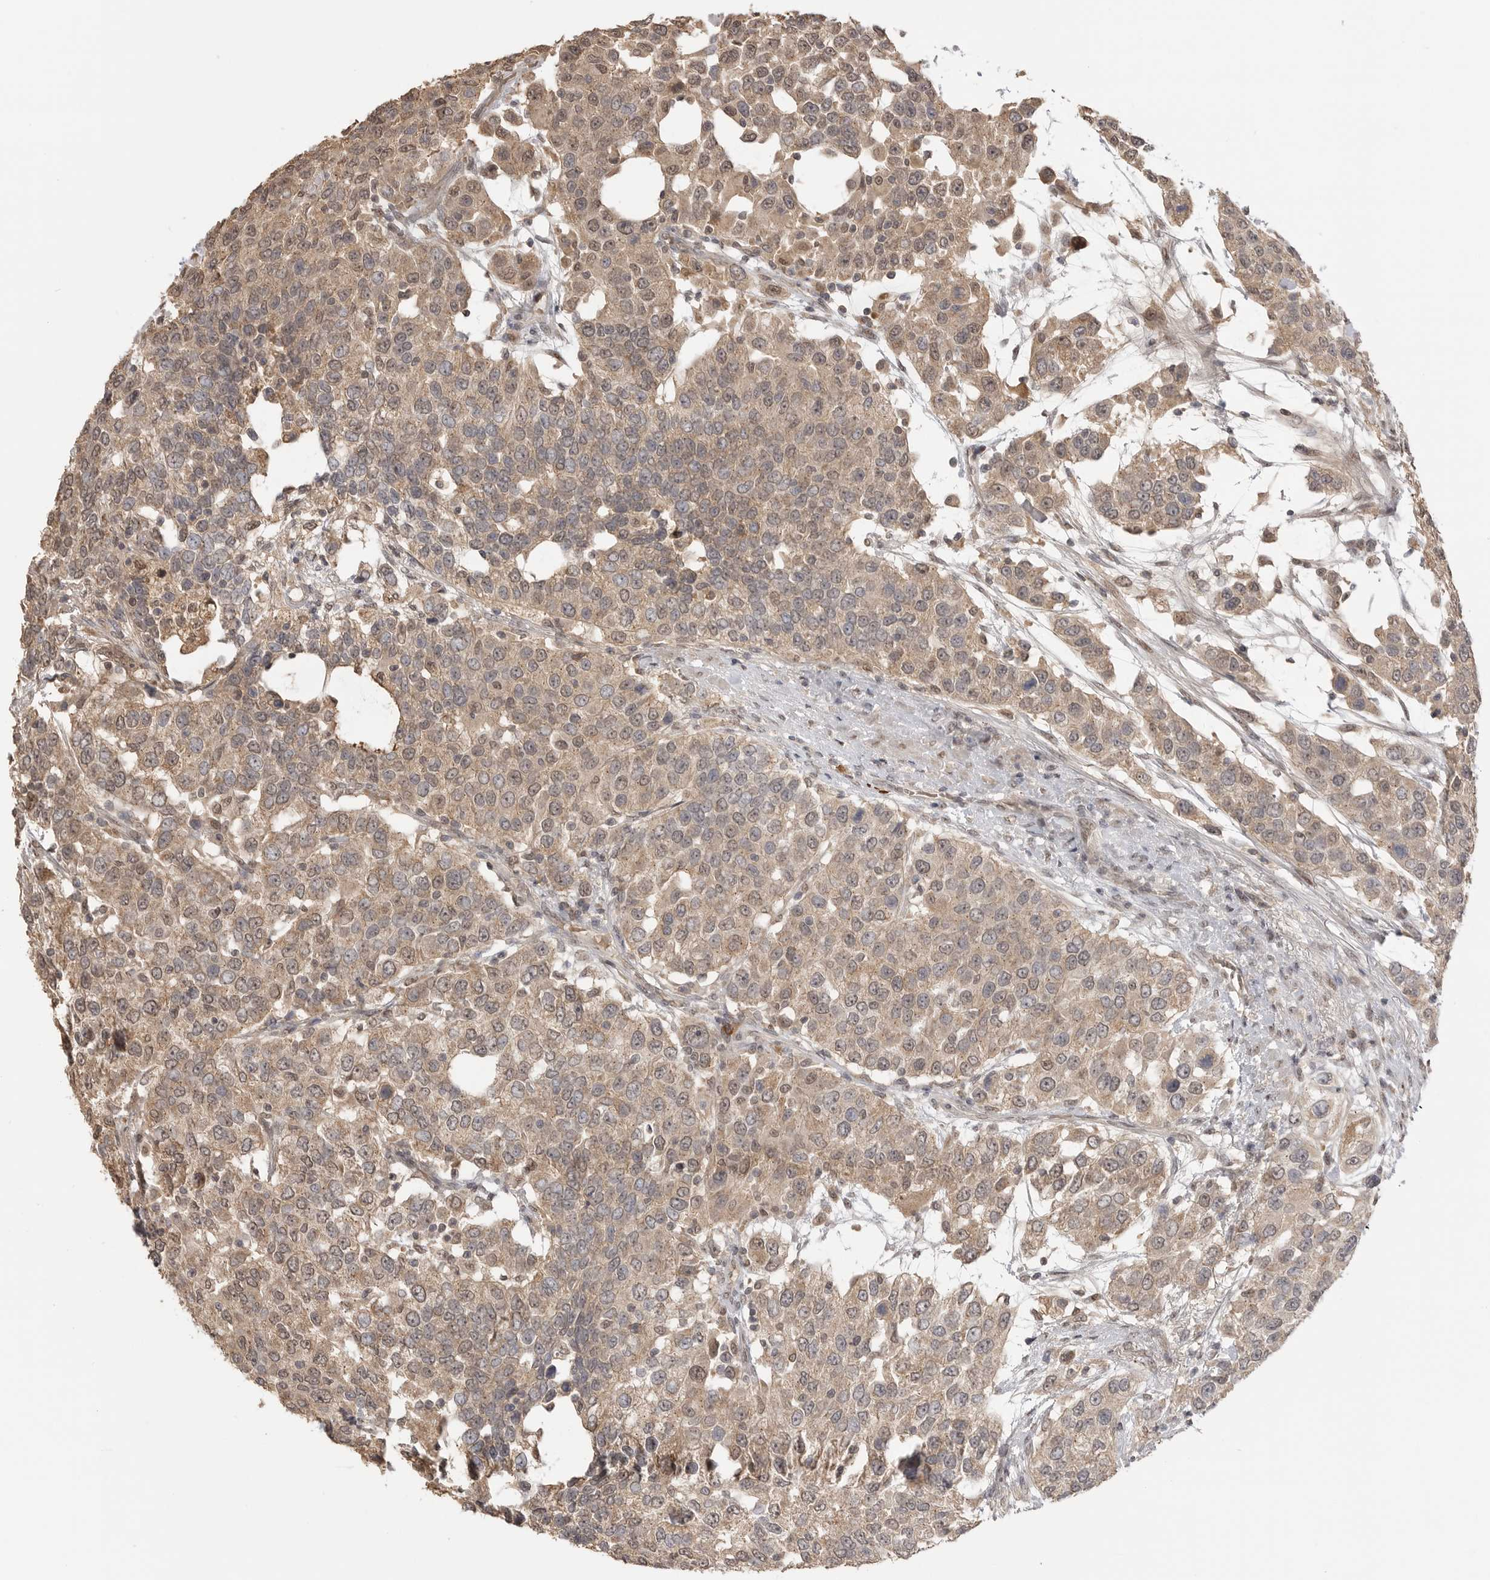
{"staining": {"intensity": "moderate", "quantity": ">75%", "location": "cytoplasmic/membranous"}, "tissue": "urothelial cancer", "cell_type": "Tumor cells", "image_type": "cancer", "snomed": [{"axis": "morphology", "description": "Urothelial carcinoma, High grade"}, {"axis": "topography", "description": "Urinary bladder"}], "caption": "This is a histology image of immunohistochemistry (IHC) staining of high-grade urothelial carcinoma, which shows moderate positivity in the cytoplasmic/membranous of tumor cells.", "gene": "ASPSCR1", "patient": {"sex": "female", "age": 80}}